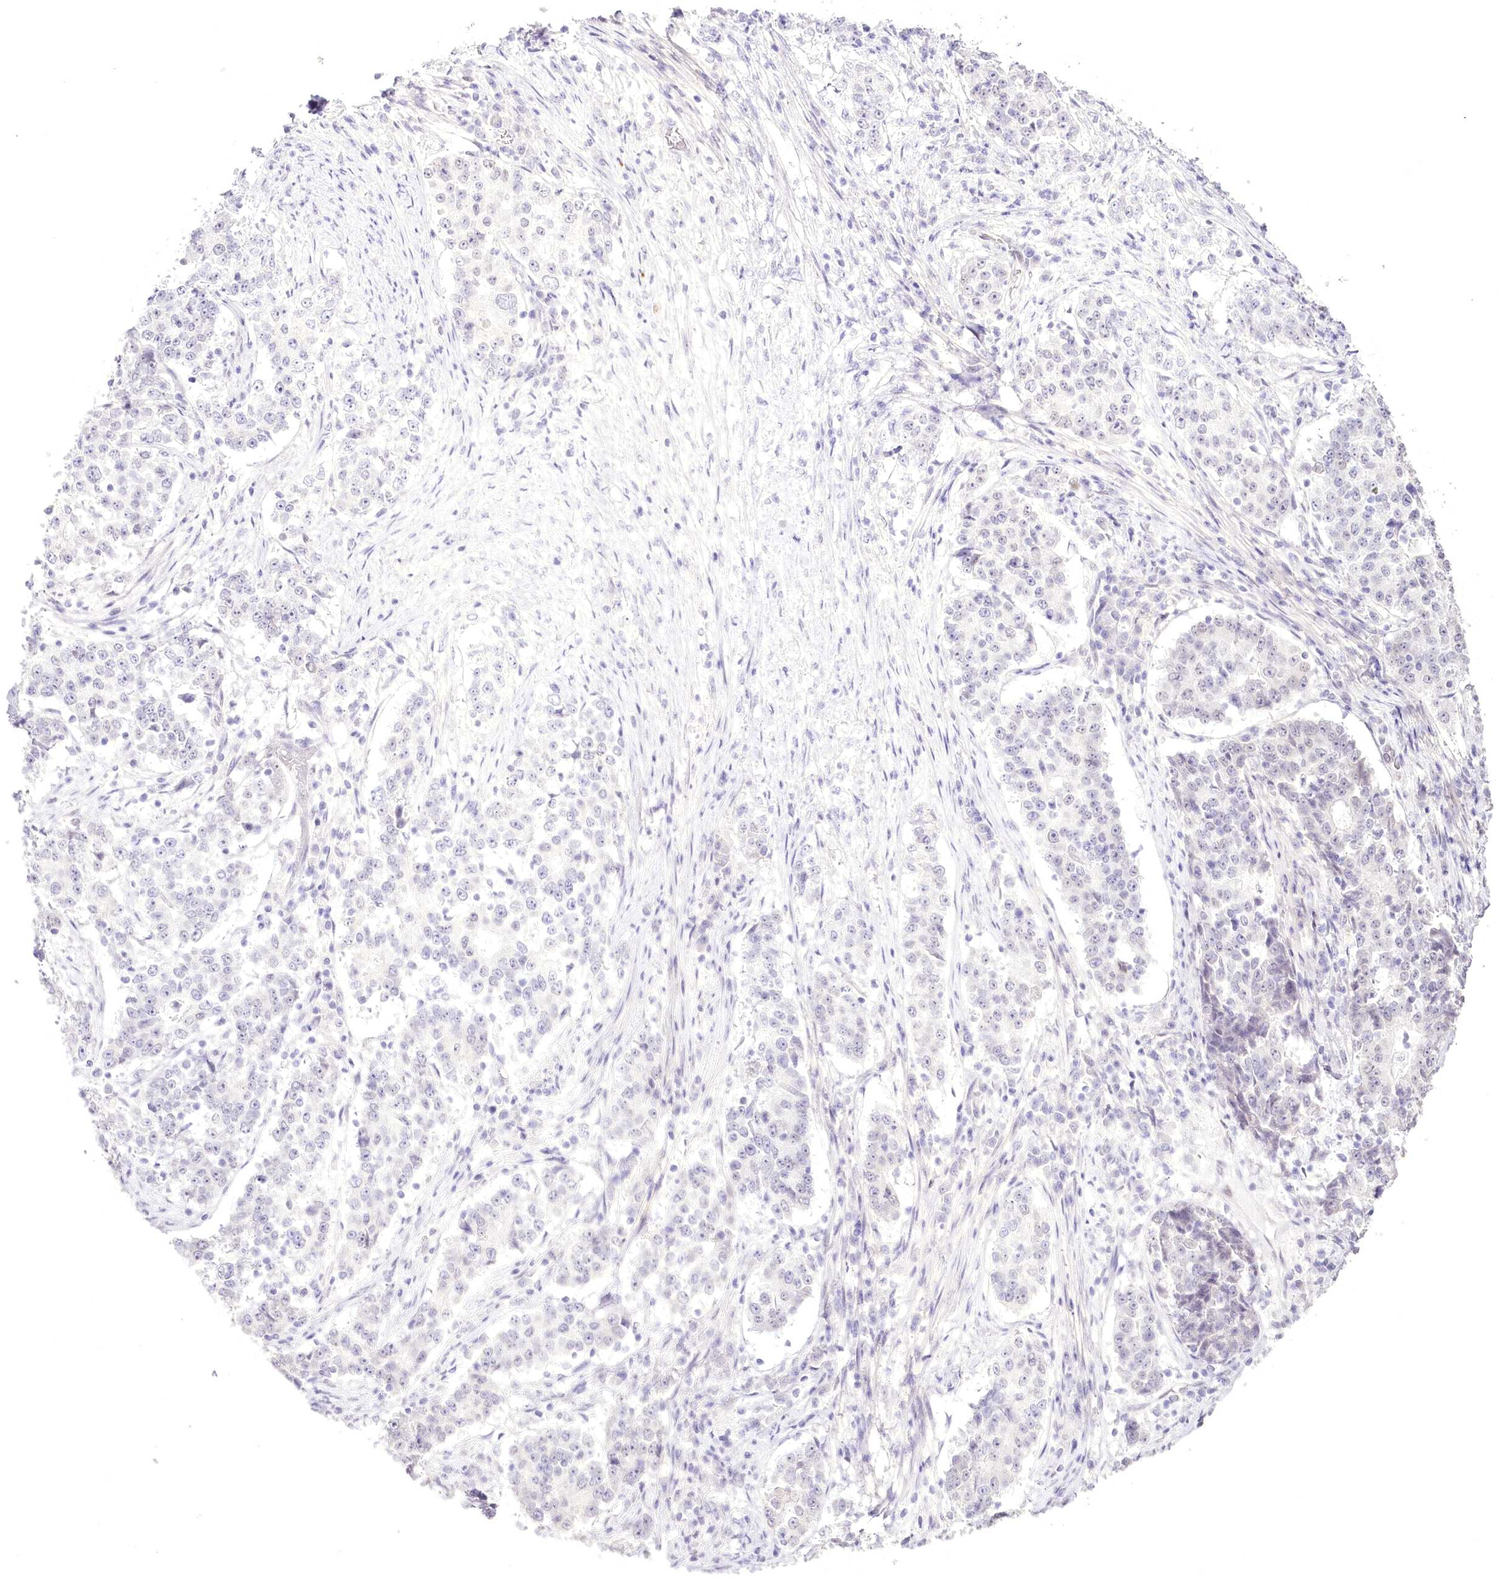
{"staining": {"intensity": "negative", "quantity": "none", "location": "none"}, "tissue": "stomach cancer", "cell_type": "Tumor cells", "image_type": "cancer", "snomed": [{"axis": "morphology", "description": "Adenocarcinoma, NOS"}, {"axis": "topography", "description": "Stomach"}], "caption": "Human adenocarcinoma (stomach) stained for a protein using immunohistochemistry (IHC) shows no staining in tumor cells.", "gene": "SLC39A10", "patient": {"sex": "male", "age": 59}}